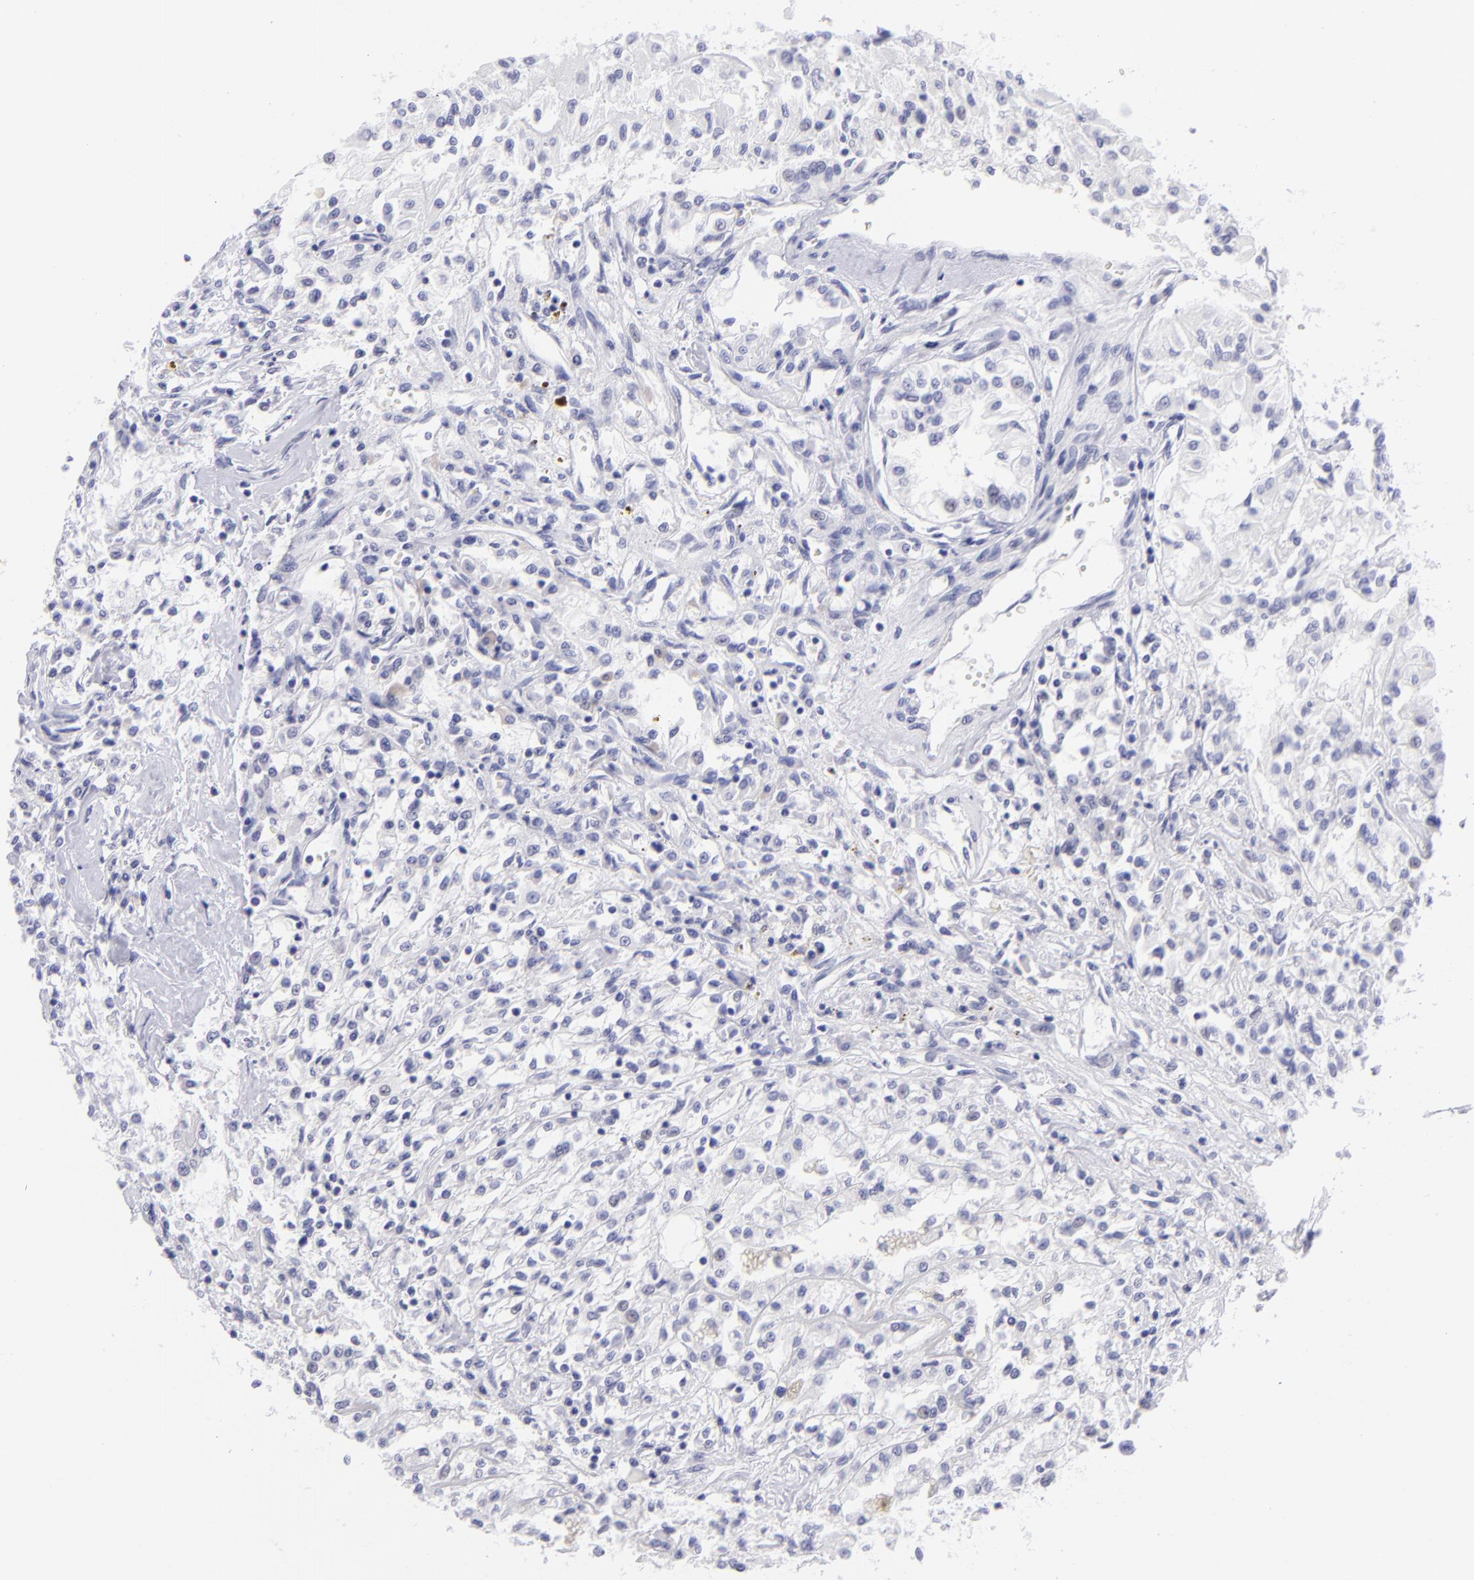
{"staining": {"intensity": "negative", "quantity": "none", "location": "none"}, "tissue": "renal cancer", "cell_type": "Tumor cells", "image_type": "cancer", "snomed": [{"axis": "morphology", "description": "Adenocarcinoma, NOS"}, {"axis": "topography", "description": "Kidney"}], "caption": "A histopathology image of human adenocarcinoma (renal) is negative for staining in tumor cells.", "gene": "SLC1A2", "patient": {"sex": "male", "age": 78}}